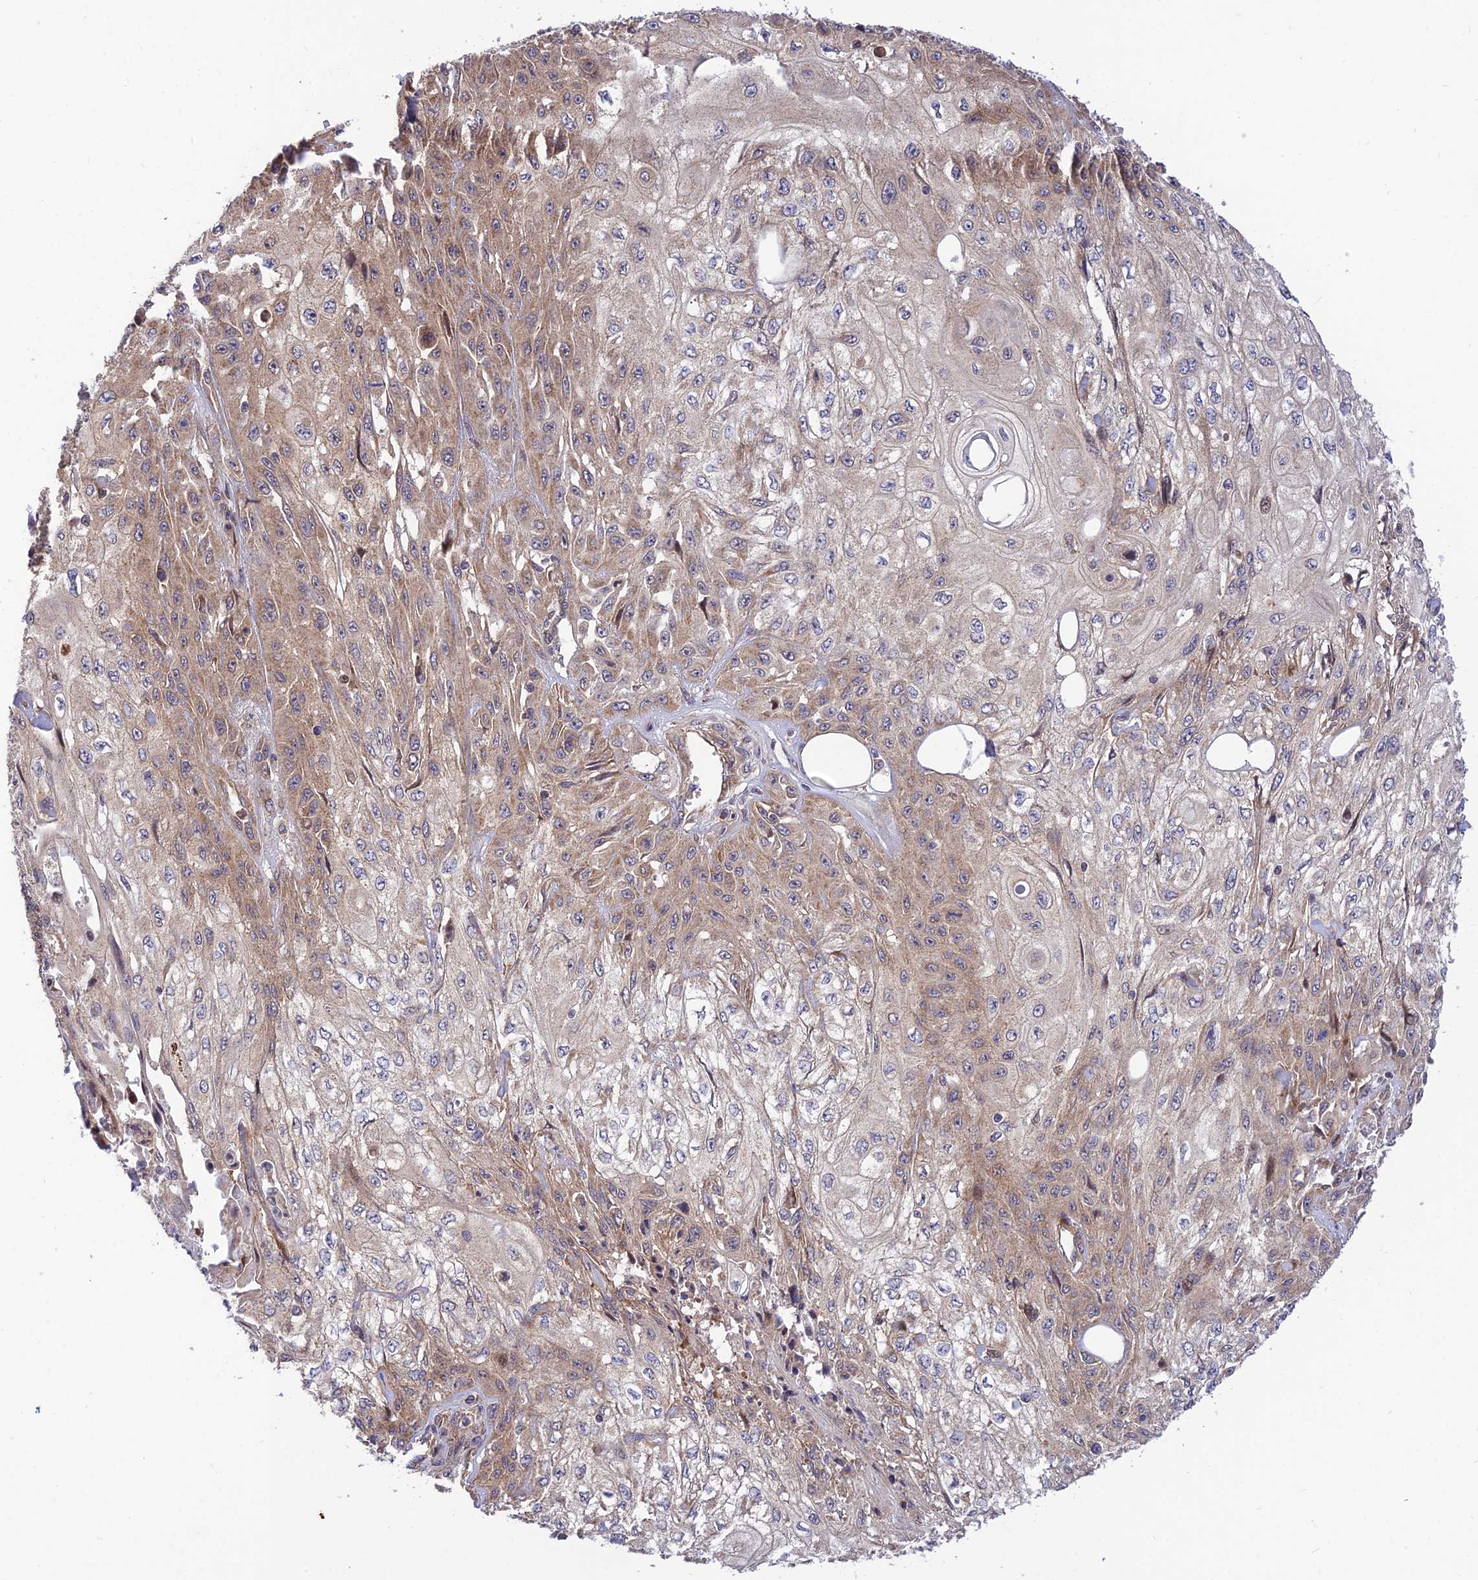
{"staining": {"intensity": "moderate", "quantity": "25%-75%", "location": "cytoplasmic/membranous"}, "tissue": "skin cancer", "cell_type": "Tumor cells", "image_type": "cancer", "snomed": [{"axis": "morphology", "description": "Squamous cell carcinoma, NOS"}, {"axis": "morphology", "description": "Squamous cell carcinoma, metastatic, NOS"}, {"axis": "topography", "description": "Skin"}, {"axis": "topography", "description": "Lymph node"}], "caption": "Skin squamous cell carcinoma stained with IHC exhibits moderate cytoplasmic/membranous staining in about 25%-75% of tumor cells.", "gene": "PLEKHG2", "patient": {"sex": "male", "age": 75}}